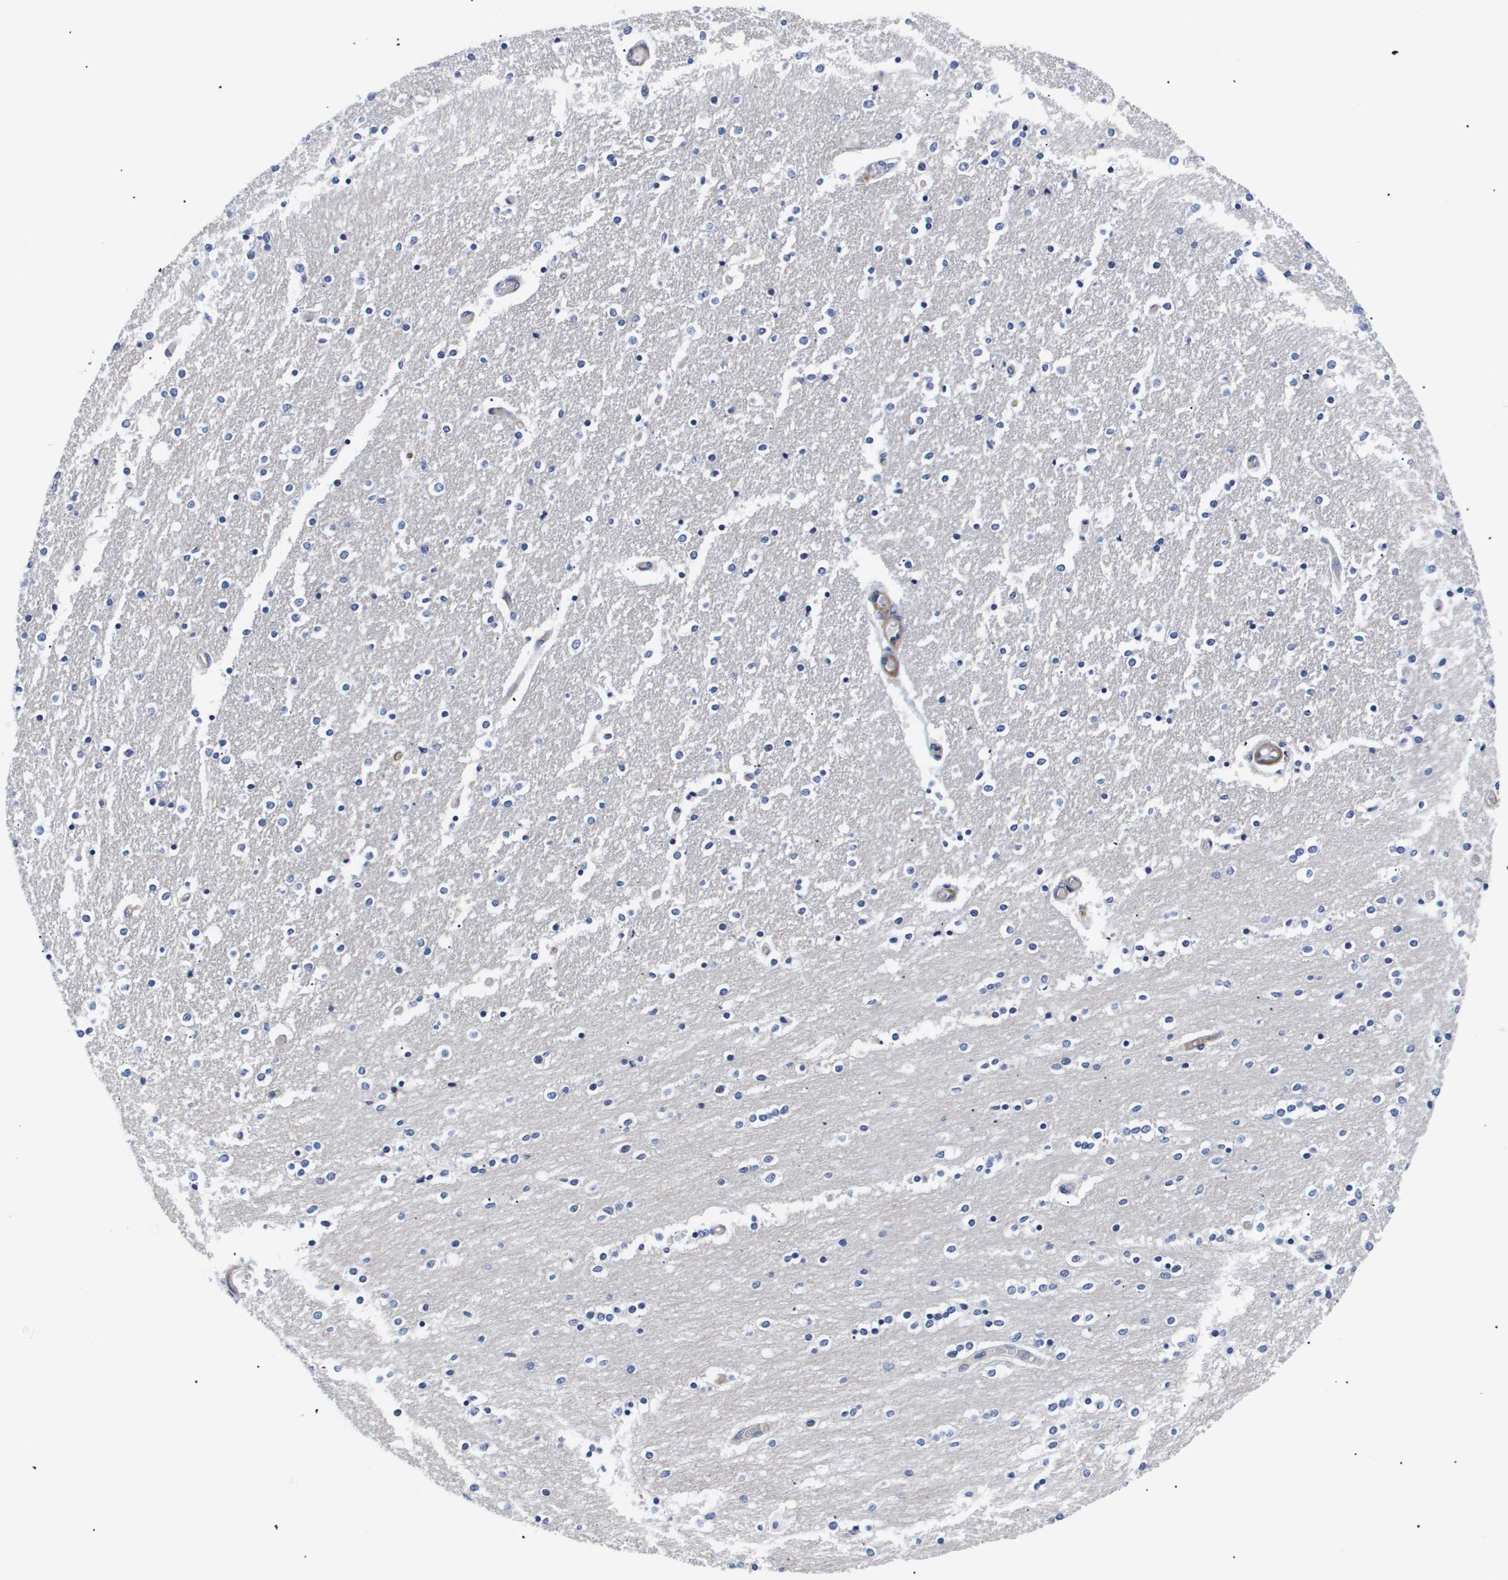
{"staining": {"intensity": "negative", "quantity": "none", "location": "none"}, "tissue": "caudate", "cell_type": "Glial cells", "image_type": "normal", "snomed": [{"axis": "morphology", "description": "Normal tissue, NOS"}, {"axis": "topography", "description": "Lateral ventricle wall"}], "caption": "Glial cells are negative for protein expression in benign human caudate. Nuclei are stained in blue.", "gene": "SHD", "patient": {"sex": "female", "age": 54}}